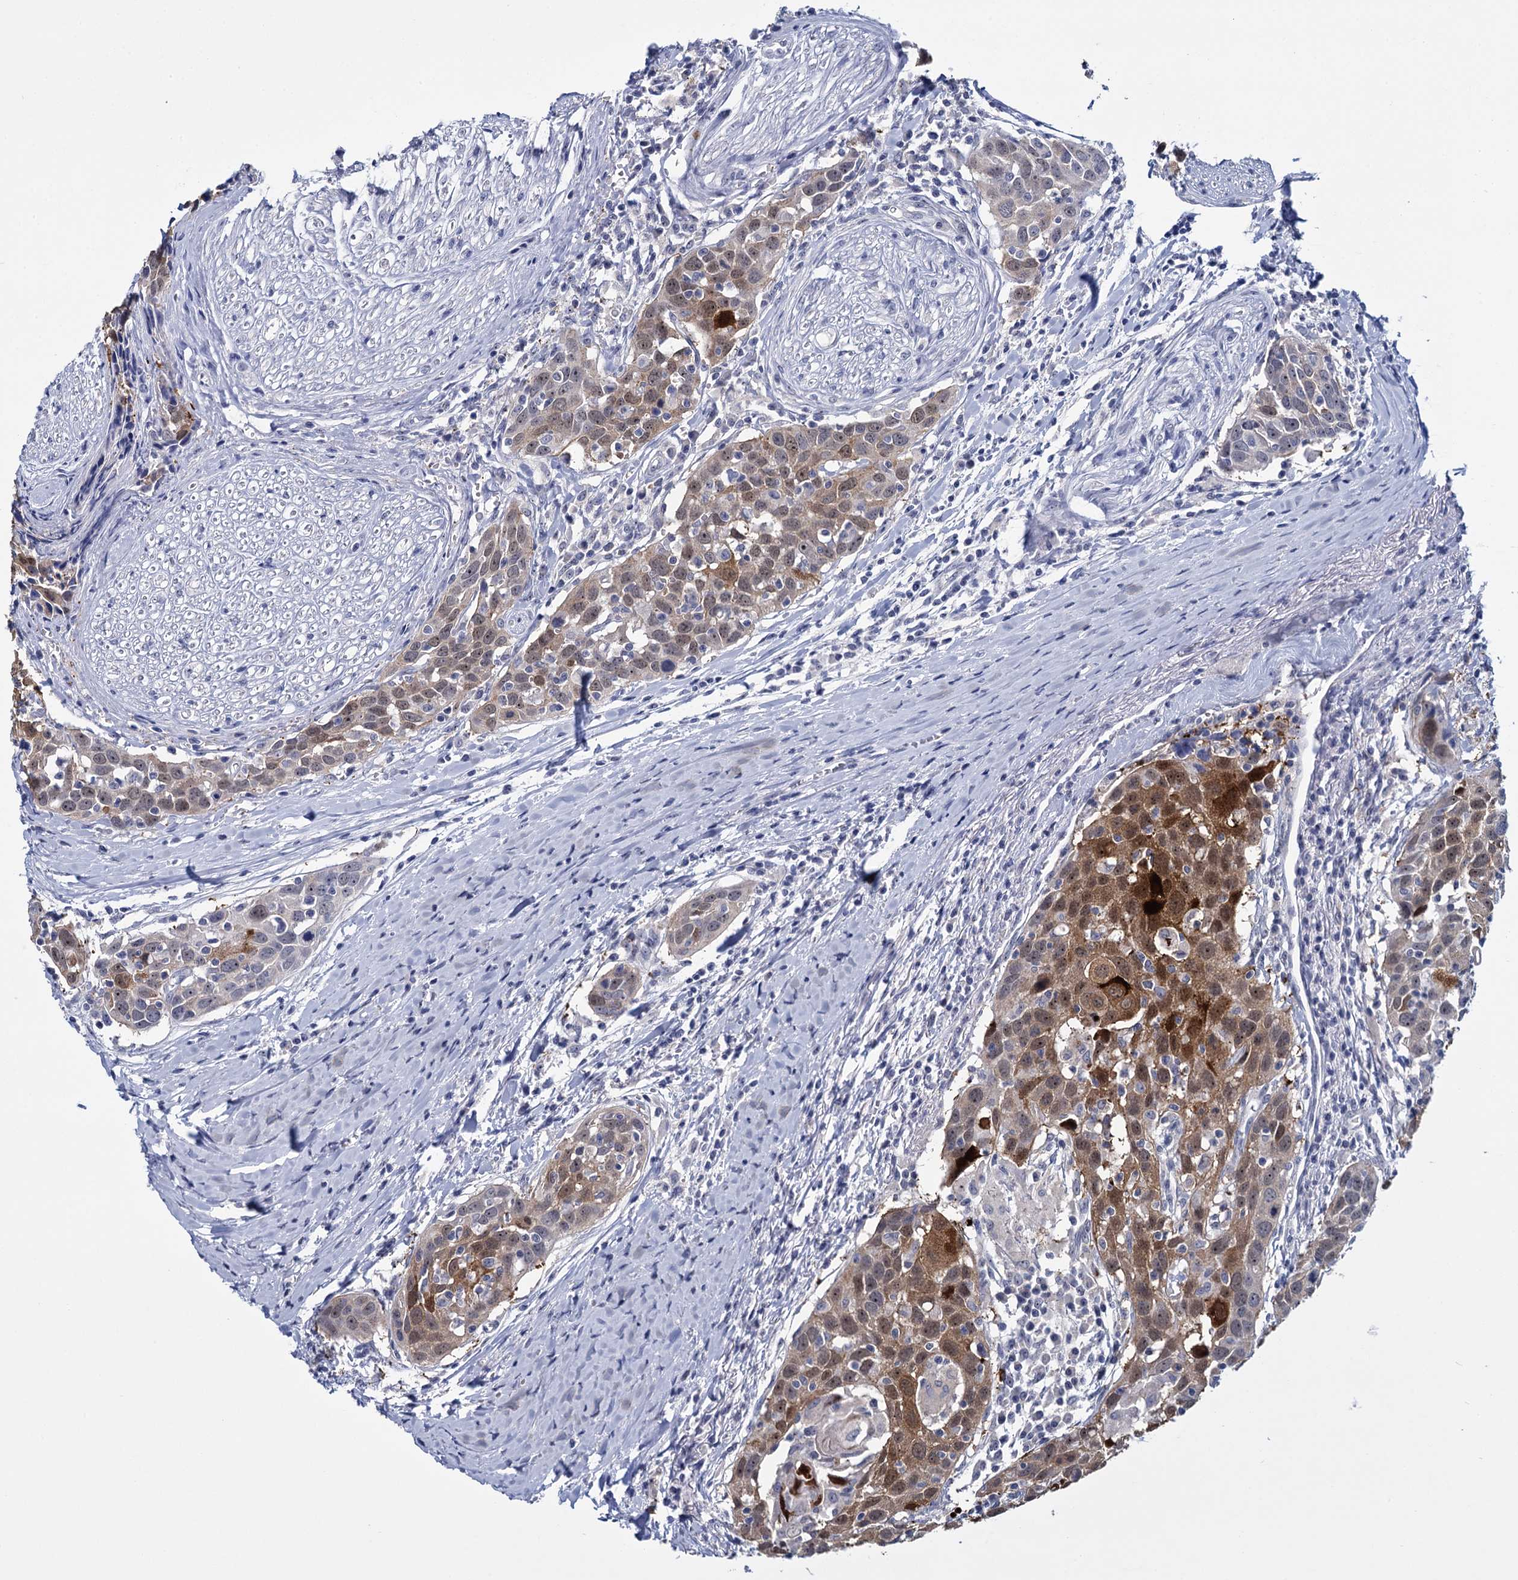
{"staining": {"intensity": "moderate", "quantity": "<25%", "location": "cytoplasmic/membranous,nuclear"}, "tissue": "head and neck cancer", "cell_type": "Tumor cells", "image_type": "cancer", "snomed": [{"axis": "morphology", "description": "Squamous cell carcinoma, NOS"}, {"axis": "topography", "description": "Oral tissue"}, {"axis": "topography", "description": "Head-Neck"}], "caption": "Head and neck cancer (squamous cell carcinoma) tissue shows moderate cytoplasmic/membranous and nuclear expression in approximately <25% of tumor cells, visualized by immunohistochemistry. (brown staining indicates protein expression, while blue staining denotes nuclei).", "gene": "SFN", "patient": {"sex": "female", "age": 50}}